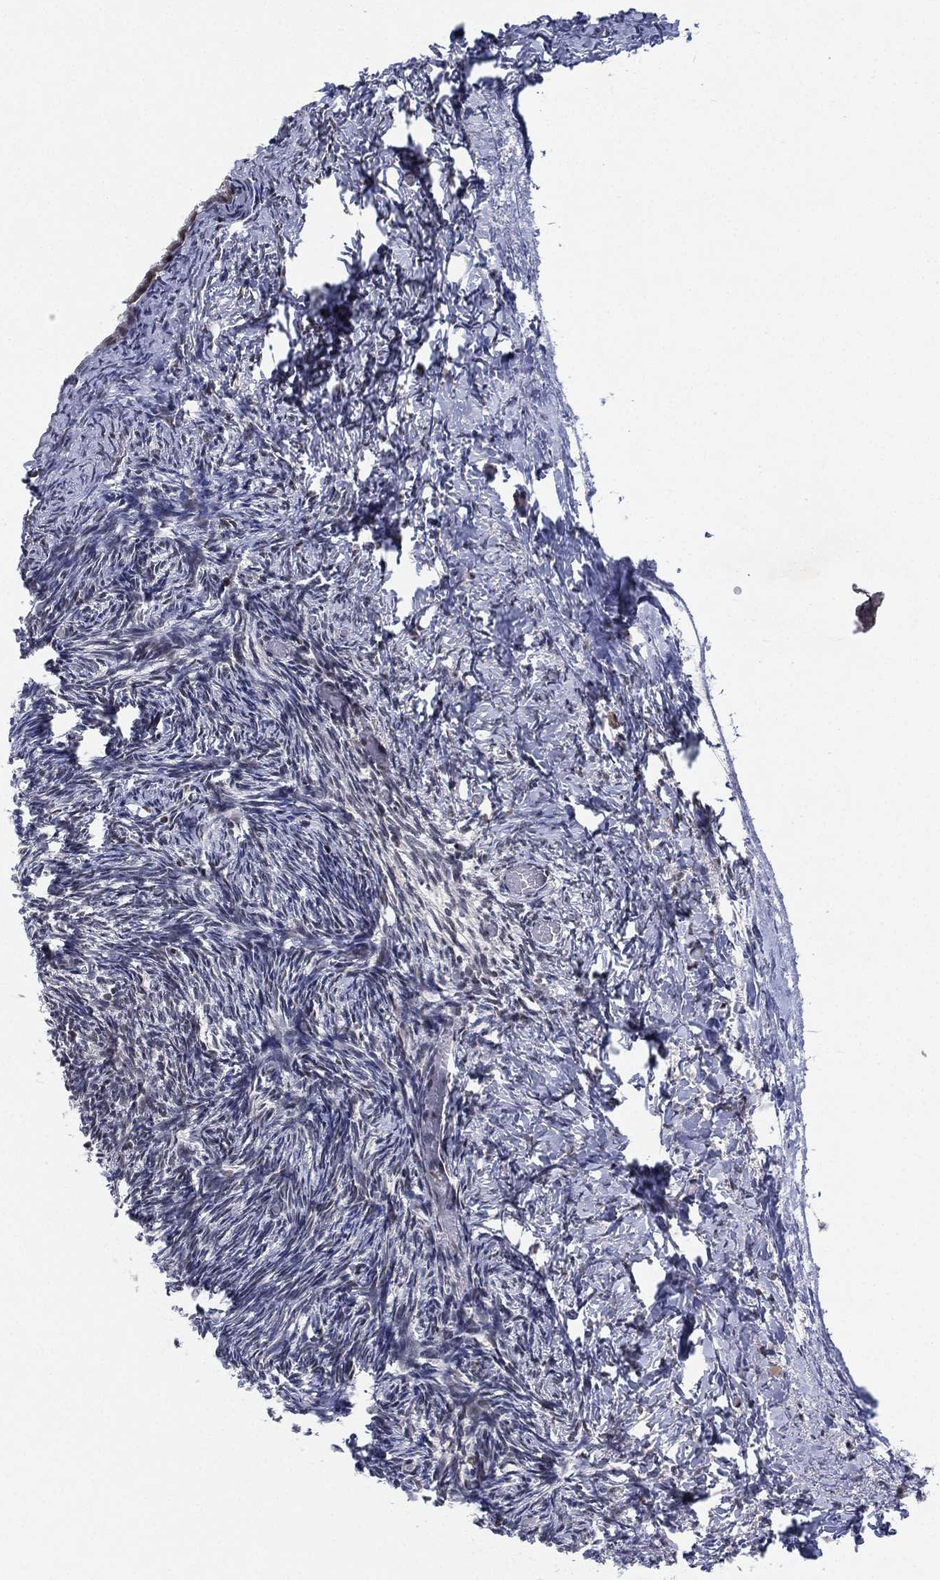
{"staining": {"intensity": "negative", "quantity": "none", "location": "none"}, "tissue": "ovary", "cell_type": "Follicle cells", "image_type": "normal", "snomed": [{"axis": "morphology", "description": "Normal tissue, NOS"}, {"axis": "topography", "description": "Ovary"}], "caption": "This photomicrograph is of benign ovary stained with IHC to label a protein in brown with the nuclei are counter-stained blue. There is no staining in follicle cells.", "gene": "DGCR8", "patient": {"sex": "female", "age": 39}}